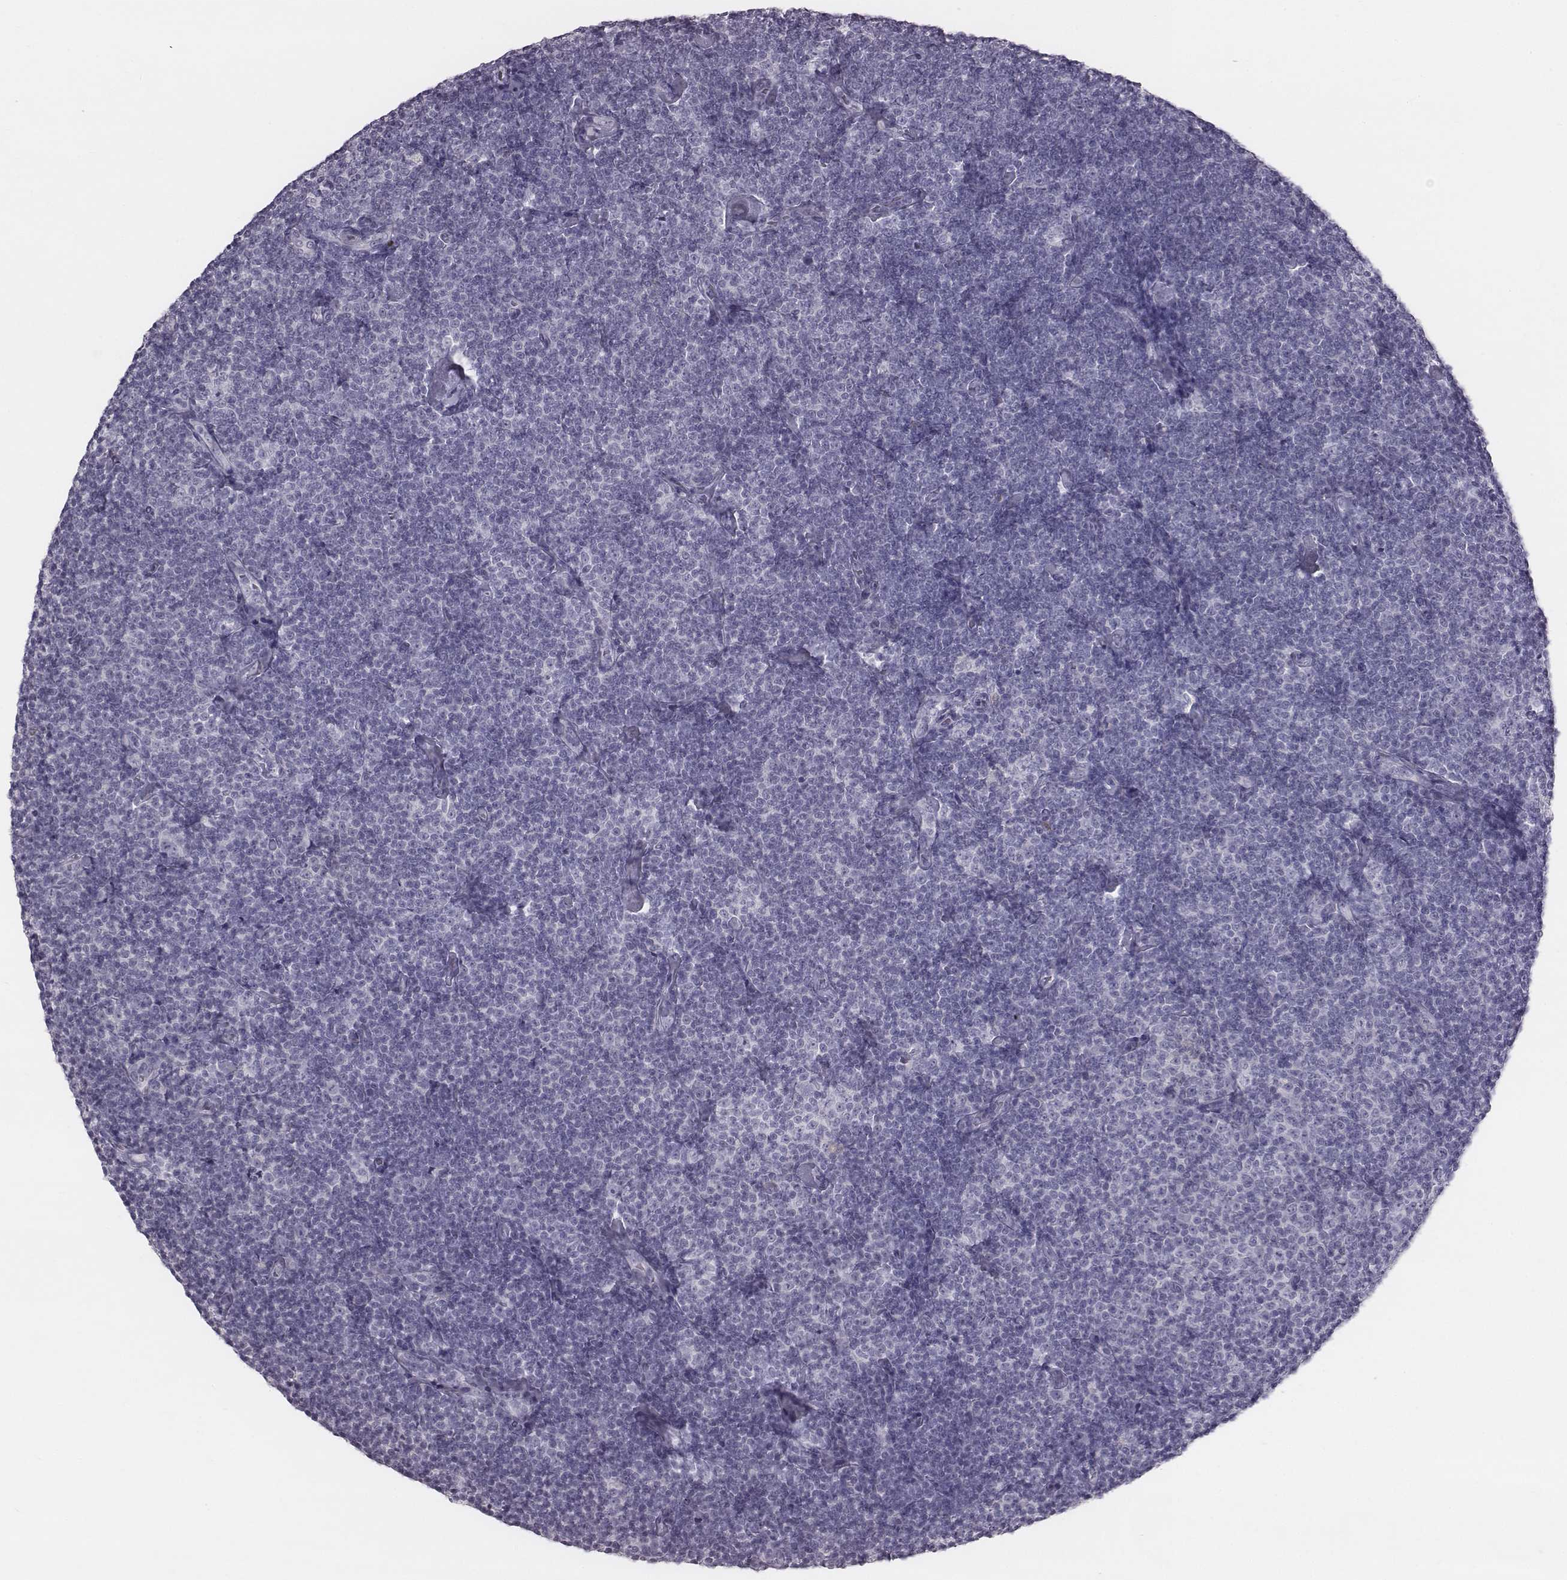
{"staining": {"intensity": "negative", "quantity": "none", "location": "none"}, "tissue": "lymphoma", "cell_type": "Tumor cells", "image_type": "cancer", "snomed": [{"axis": "morphology", "description": "Malignant lymphoma, non-Hodgkin's type, Low grade"}, {"axis": "topography", "description": "Lymph node"}], "caption": "IHC of lymphoma displays no staining in tumor cells. (DAB (3,3'-diaminobenzidine) immunohistochemistry (IHC) visualized using brightfield microscopy, high magnification).", "gene": "C6orf58", "patient": {"sex": "male", "age": 81}}